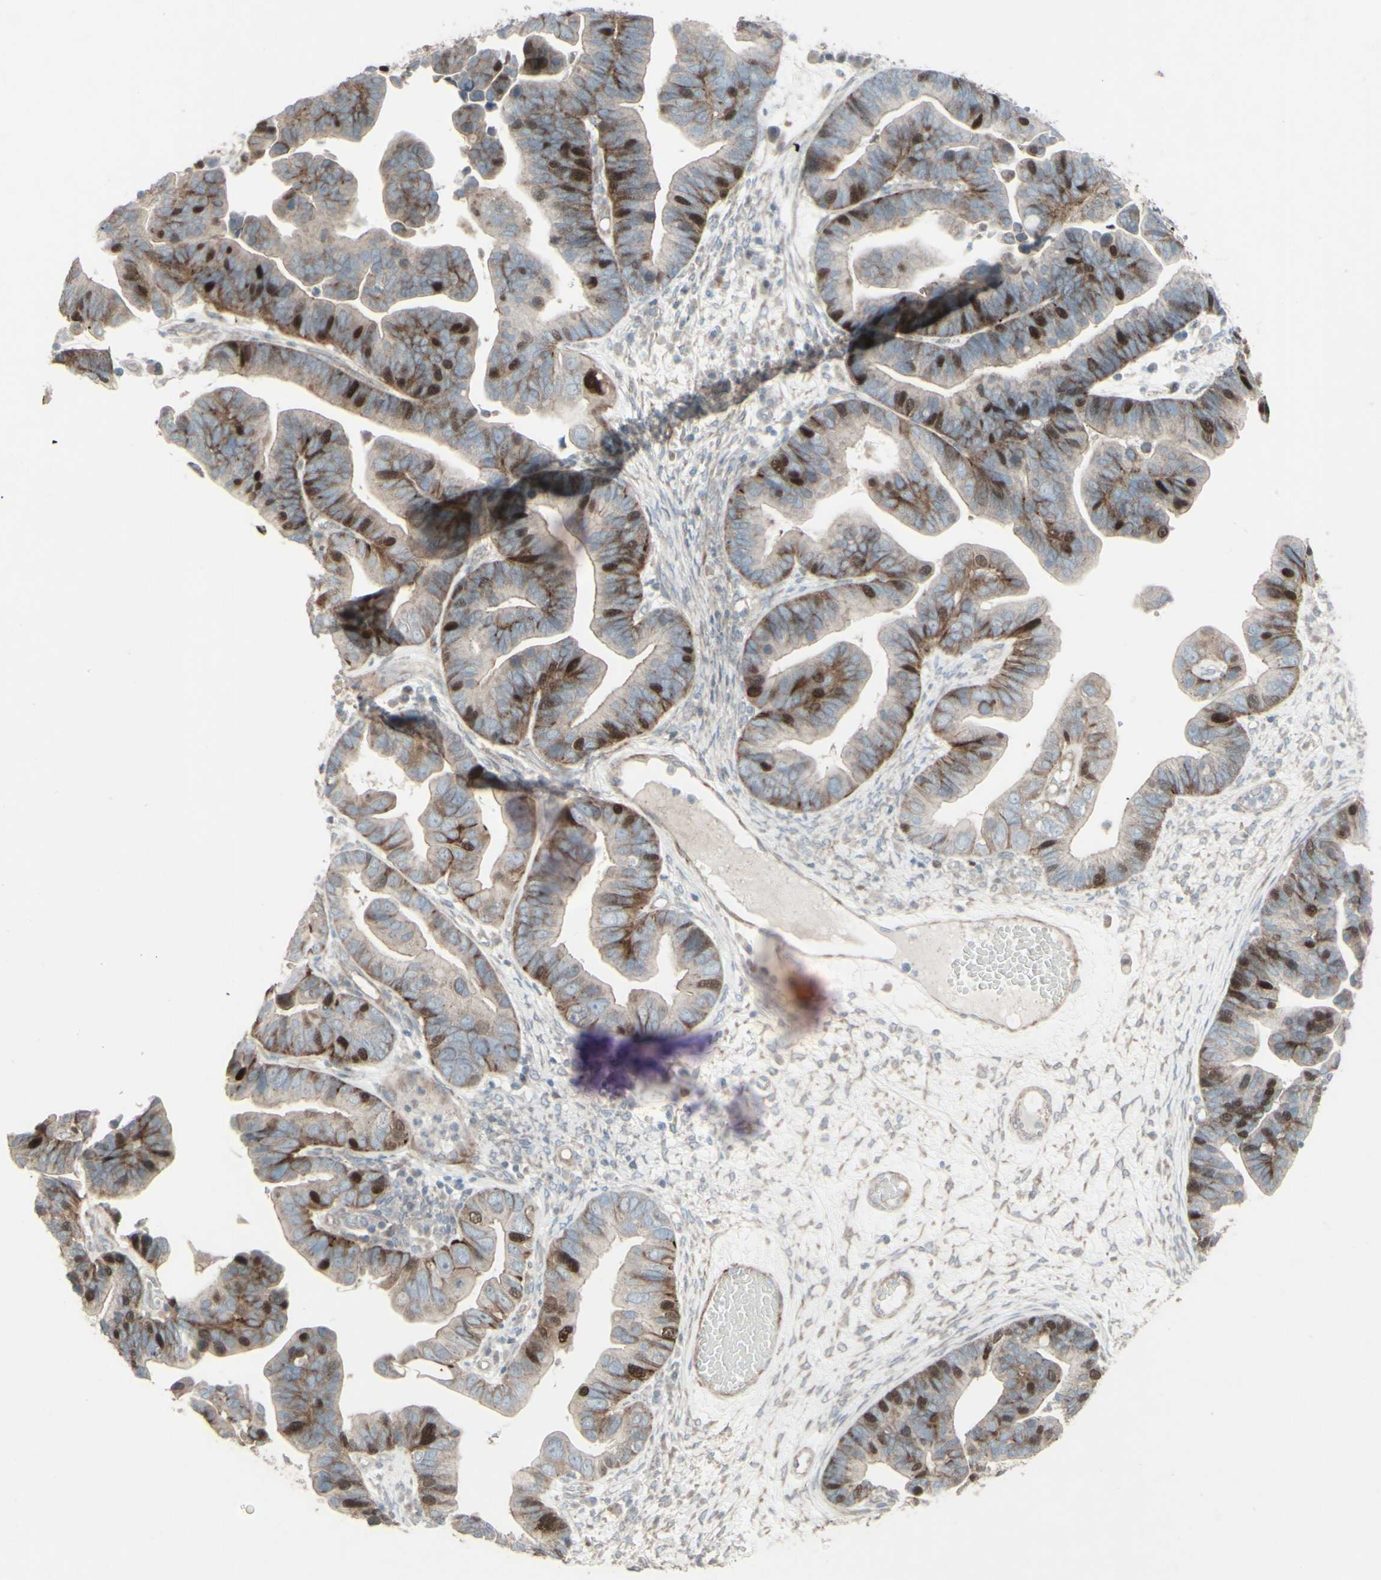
{"staining": {"intensity": "strong", "quantity": "25%-75%", "location": "nuclear"}, "tissue": "ovarian cancer", "cell_type": "Tumor cells", "image_type": "cancer", "snomed": [{"axis": "morphology", "description": "Cystadenocarcinoma, serous, NOS"}, {"axis": "topography", "description": "Ovary"}], "caption": "An IHC histopathology image of neoplastic tissue is shown. Protein staining in brown shows strong nuclear positivity in serous cystadenocarcinoma (ovarian) within tumor cells.", "gene": "GMNN", "patient": {"sex": "female", "age": 56}}